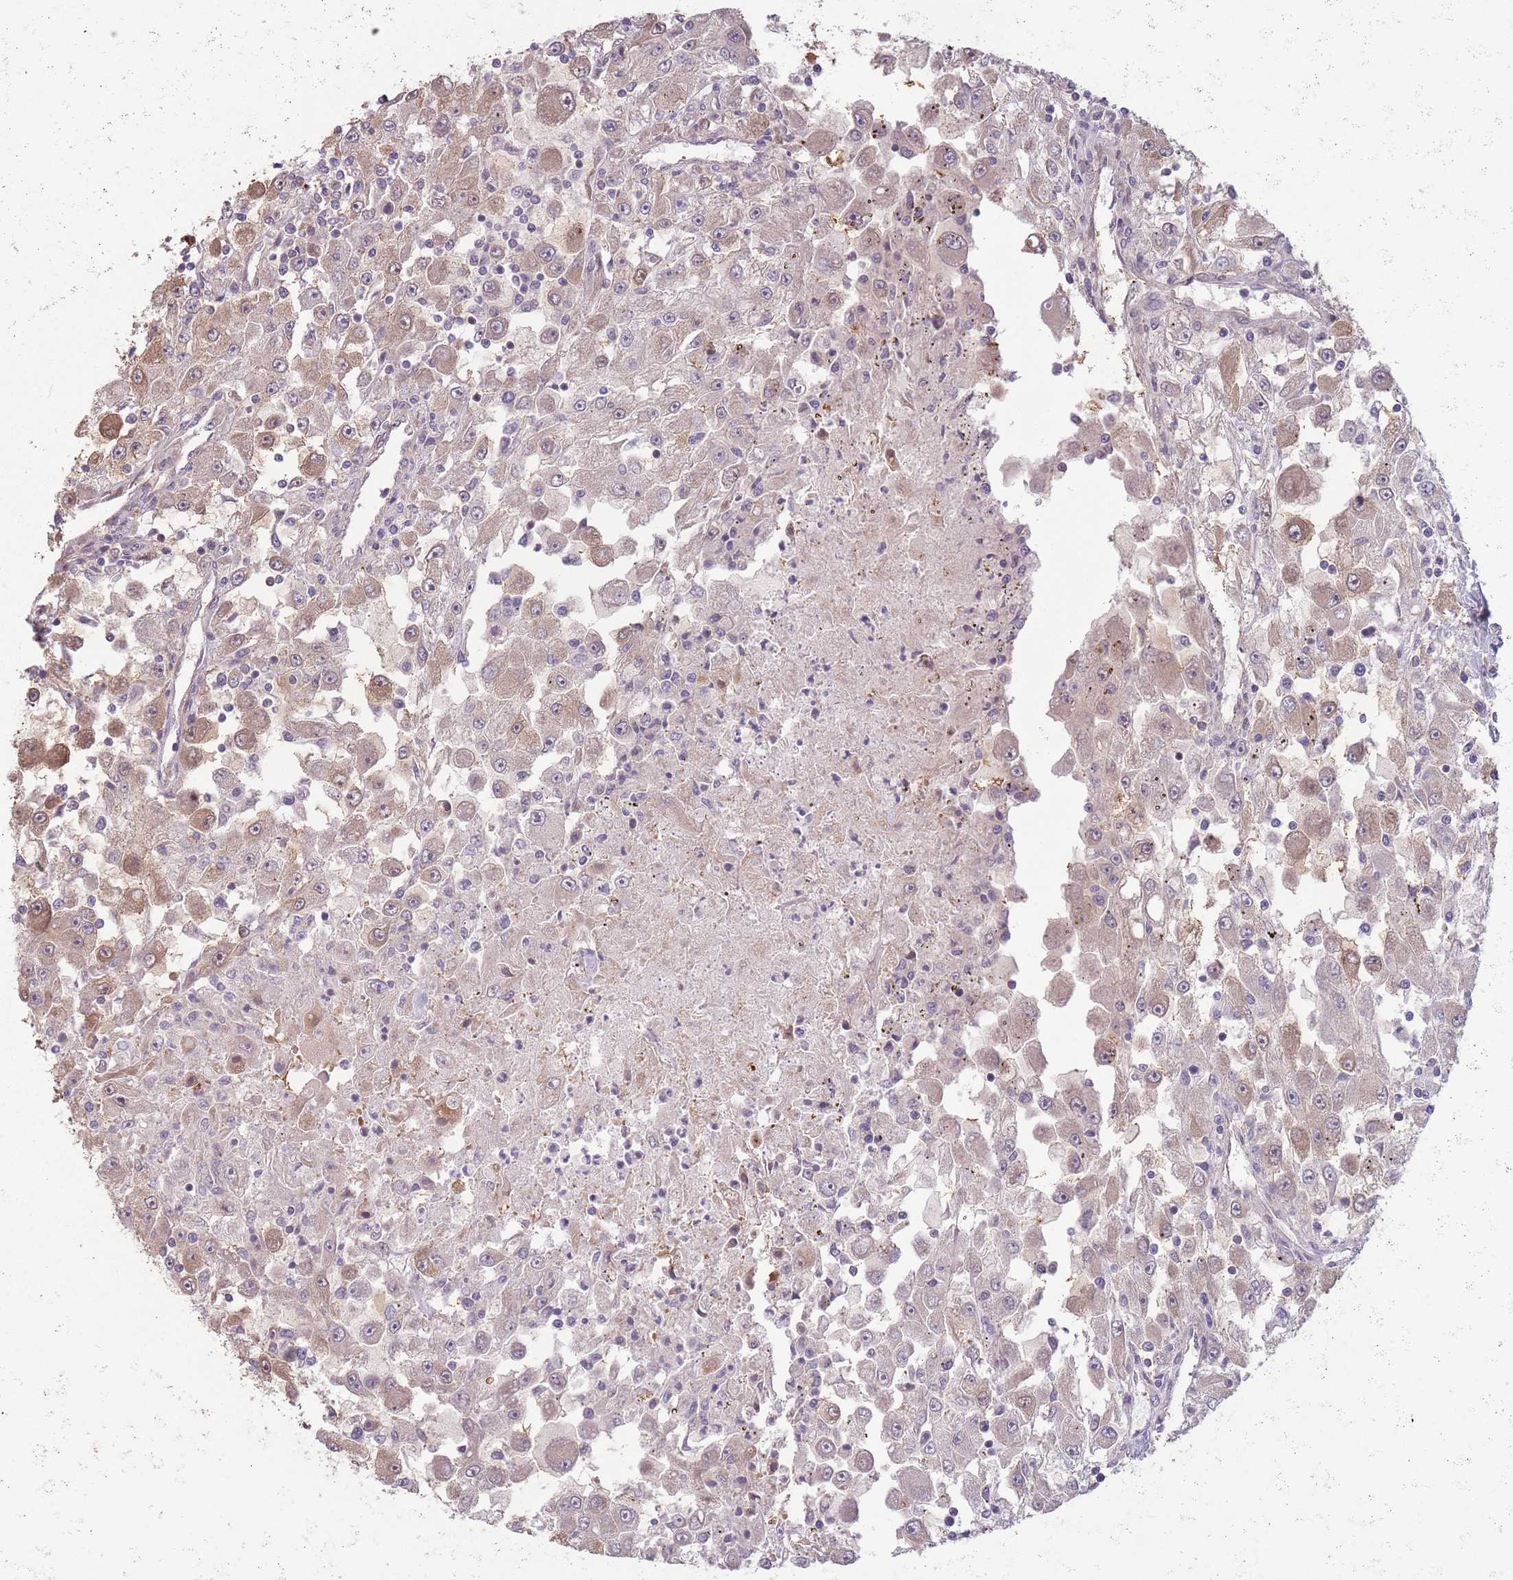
{"staining": {"intensity": "moderate", "quantity": "<25%", "location": "cytoplasmic/membranous"}, "tissue": "renal cancer", "cell_type": "Tumor cells", "image_type": "cancer", "snomed": [{"axis": "morphology", "description": "Adenocarcinoma, NOS"}, {"axis": "topography", "description": "Kidney"}], "caption": "This micrograph demonstrates adenocarcinoma (renal) stained with immunohistochemistry (IHC) to label a protein in brown. The cytoplasmic/membranous of tumor cells show moderate positivity for the protein. Nuclei are counter-stained blue.", "gene": "CCDC154", "patient": {"sex": "female", "age": 67}}